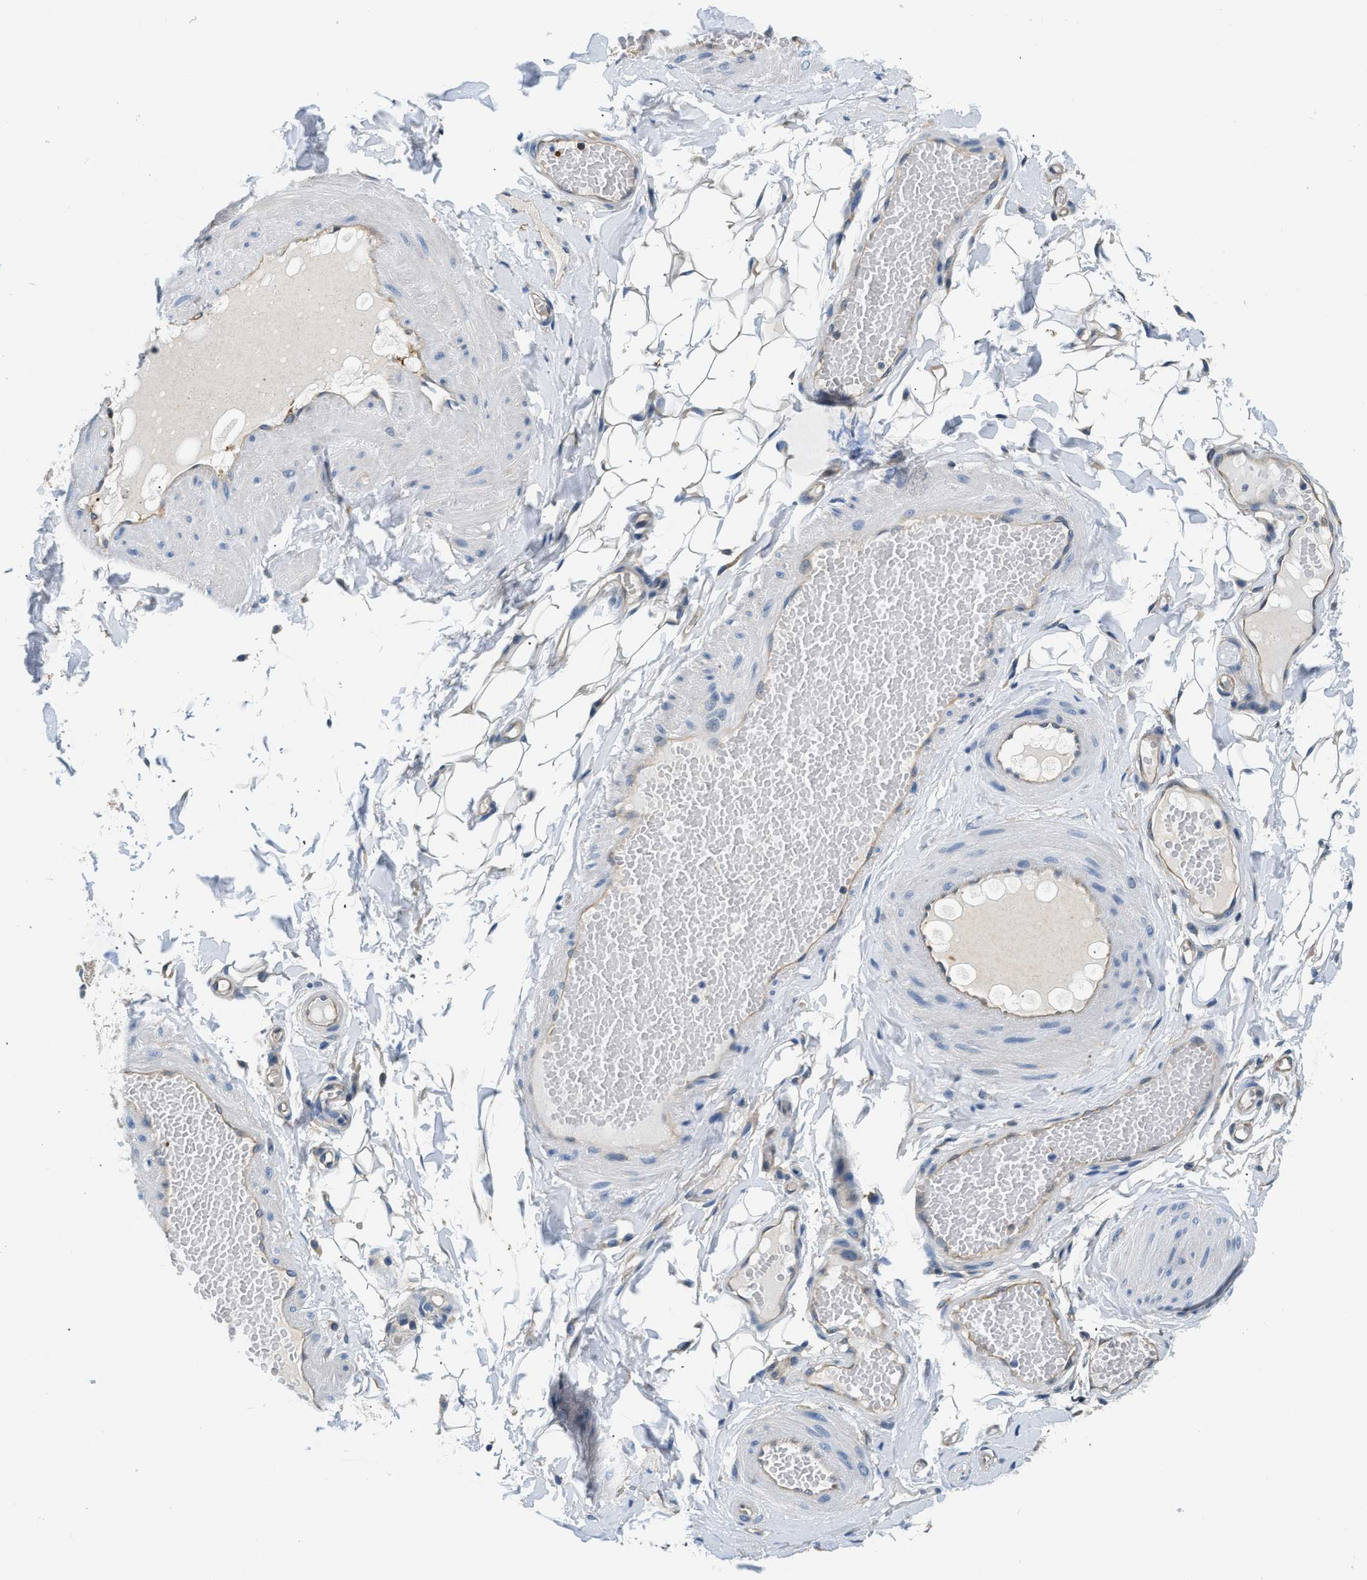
{"staining": {"intensity": "weak", "quantity": "25%-75%", "location": "cytoplasmic/membranous"}, "tissue": "adipose tissue", "cell_type": "Adipocytes", "image_type": "normal", "snomed": [{"axis": "morphology", "description": "Normal tissue, NOS"}, {"axis": "topography", "description": "Adipose tissue"}, {"axis": "topography", "description": "Vascular tissue"}, {"axis": "topography", "description": "Peripheral nerve tissue"}], "caption": "Immunohistochemical staining of benign adipose tissue reveals 25%-75% levels of weak cytoplasmic/membranous protein staining in approximately 25%-75% of adipocytes.", "gene": "PPP2R1B", "patient": {"sex": "male", "age": 25}}